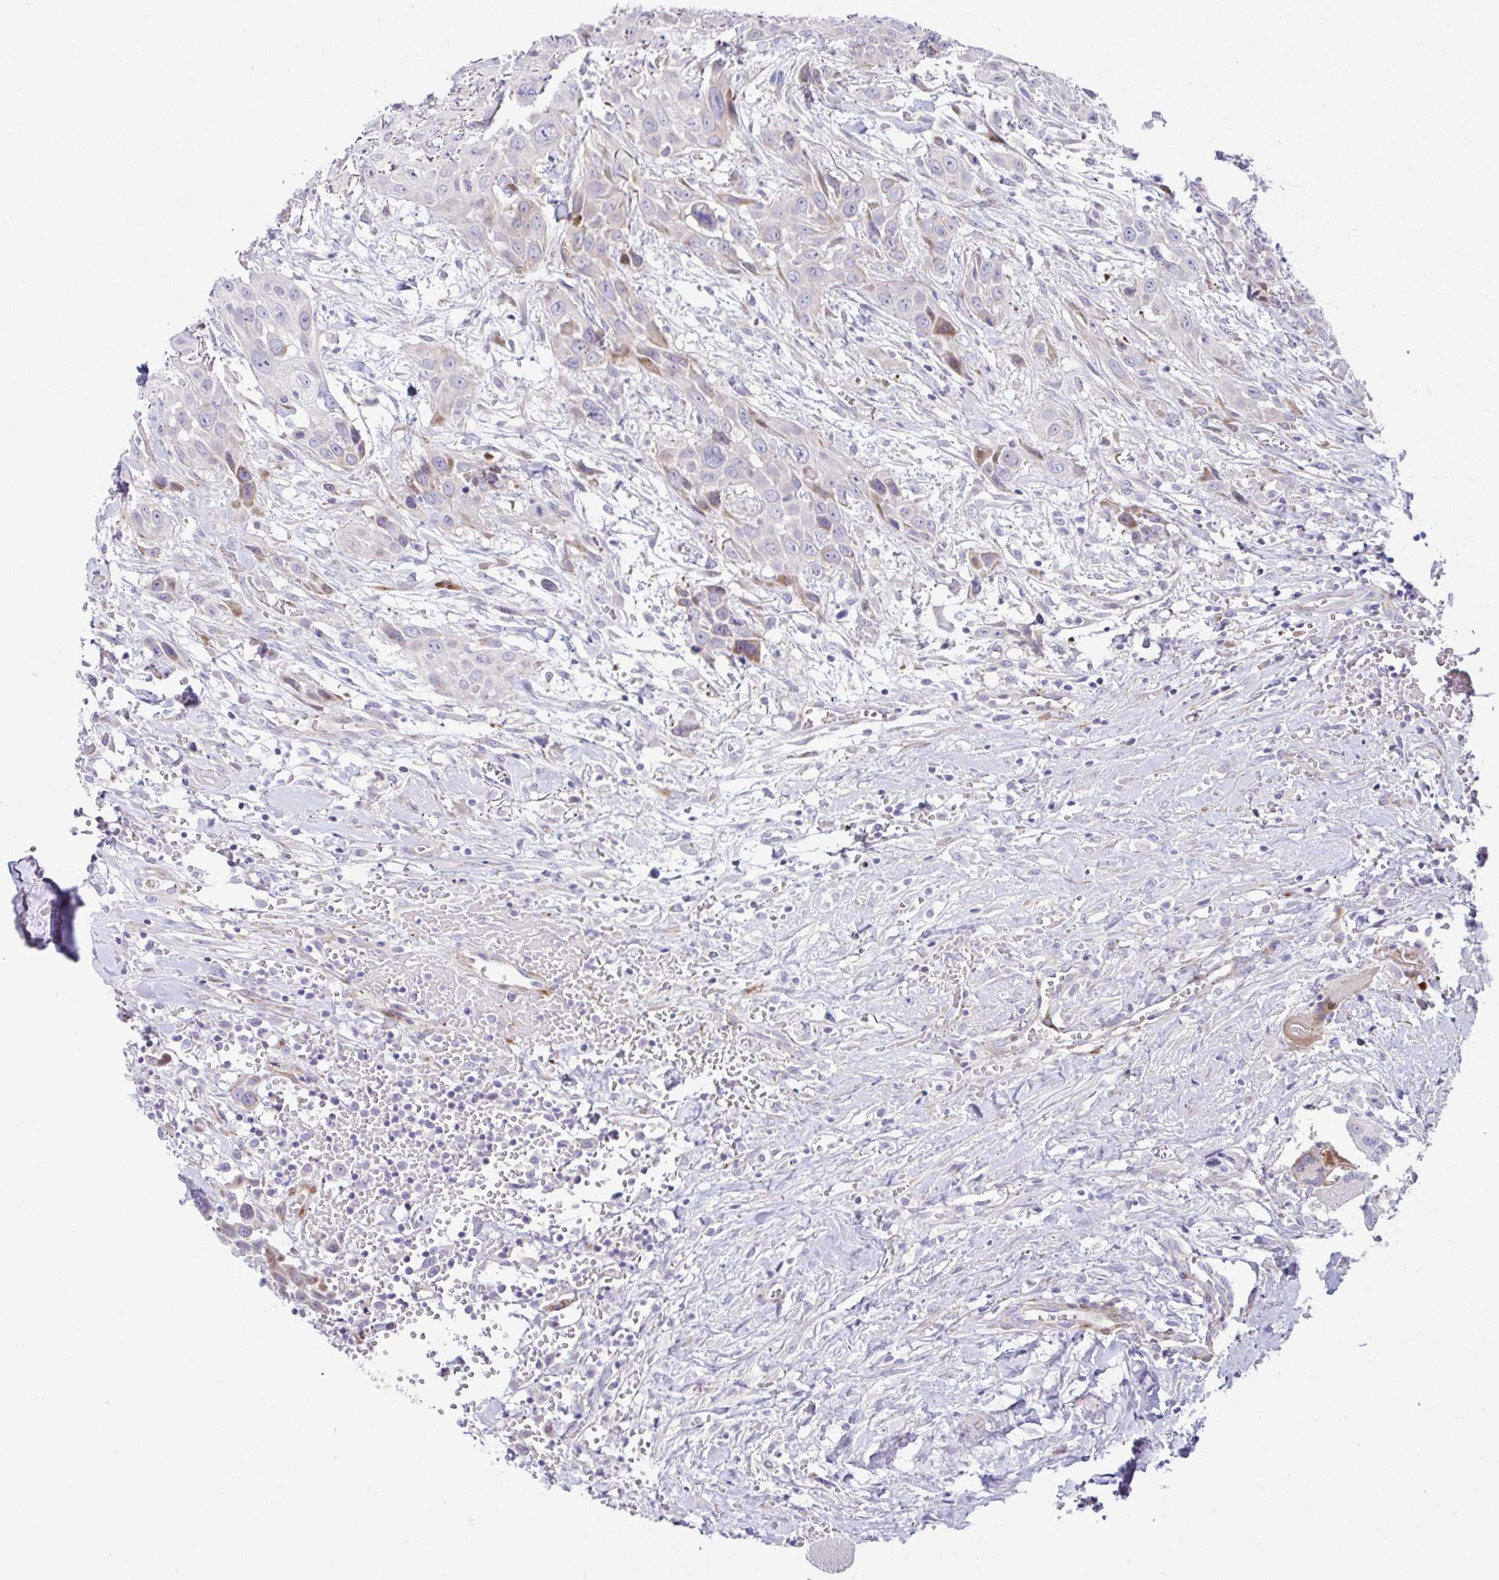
{"staining": {"intensity": "moderate", "quantity": "<25%", "location": "cytoplasmic/membranous"}, "tissue": "head and neck cancer", "cell_type": "Tumor cells", "image_type": "cancer", "snomed": [{"axis": "morphology", "description": "Squamous cell carcinoma, NOS"}, {"axis": "topography", "description": "Head-Neck"}], "caption": "The histopathology image demonstrates immunohistochemical staining of head and neck squamous cell carcinoma. There is moderate cytoplasmic/membranous staining is identified in about <25% of tumor cells.", "gene": "ZNF713", "patient": {"sex": "male", "age": 81}}